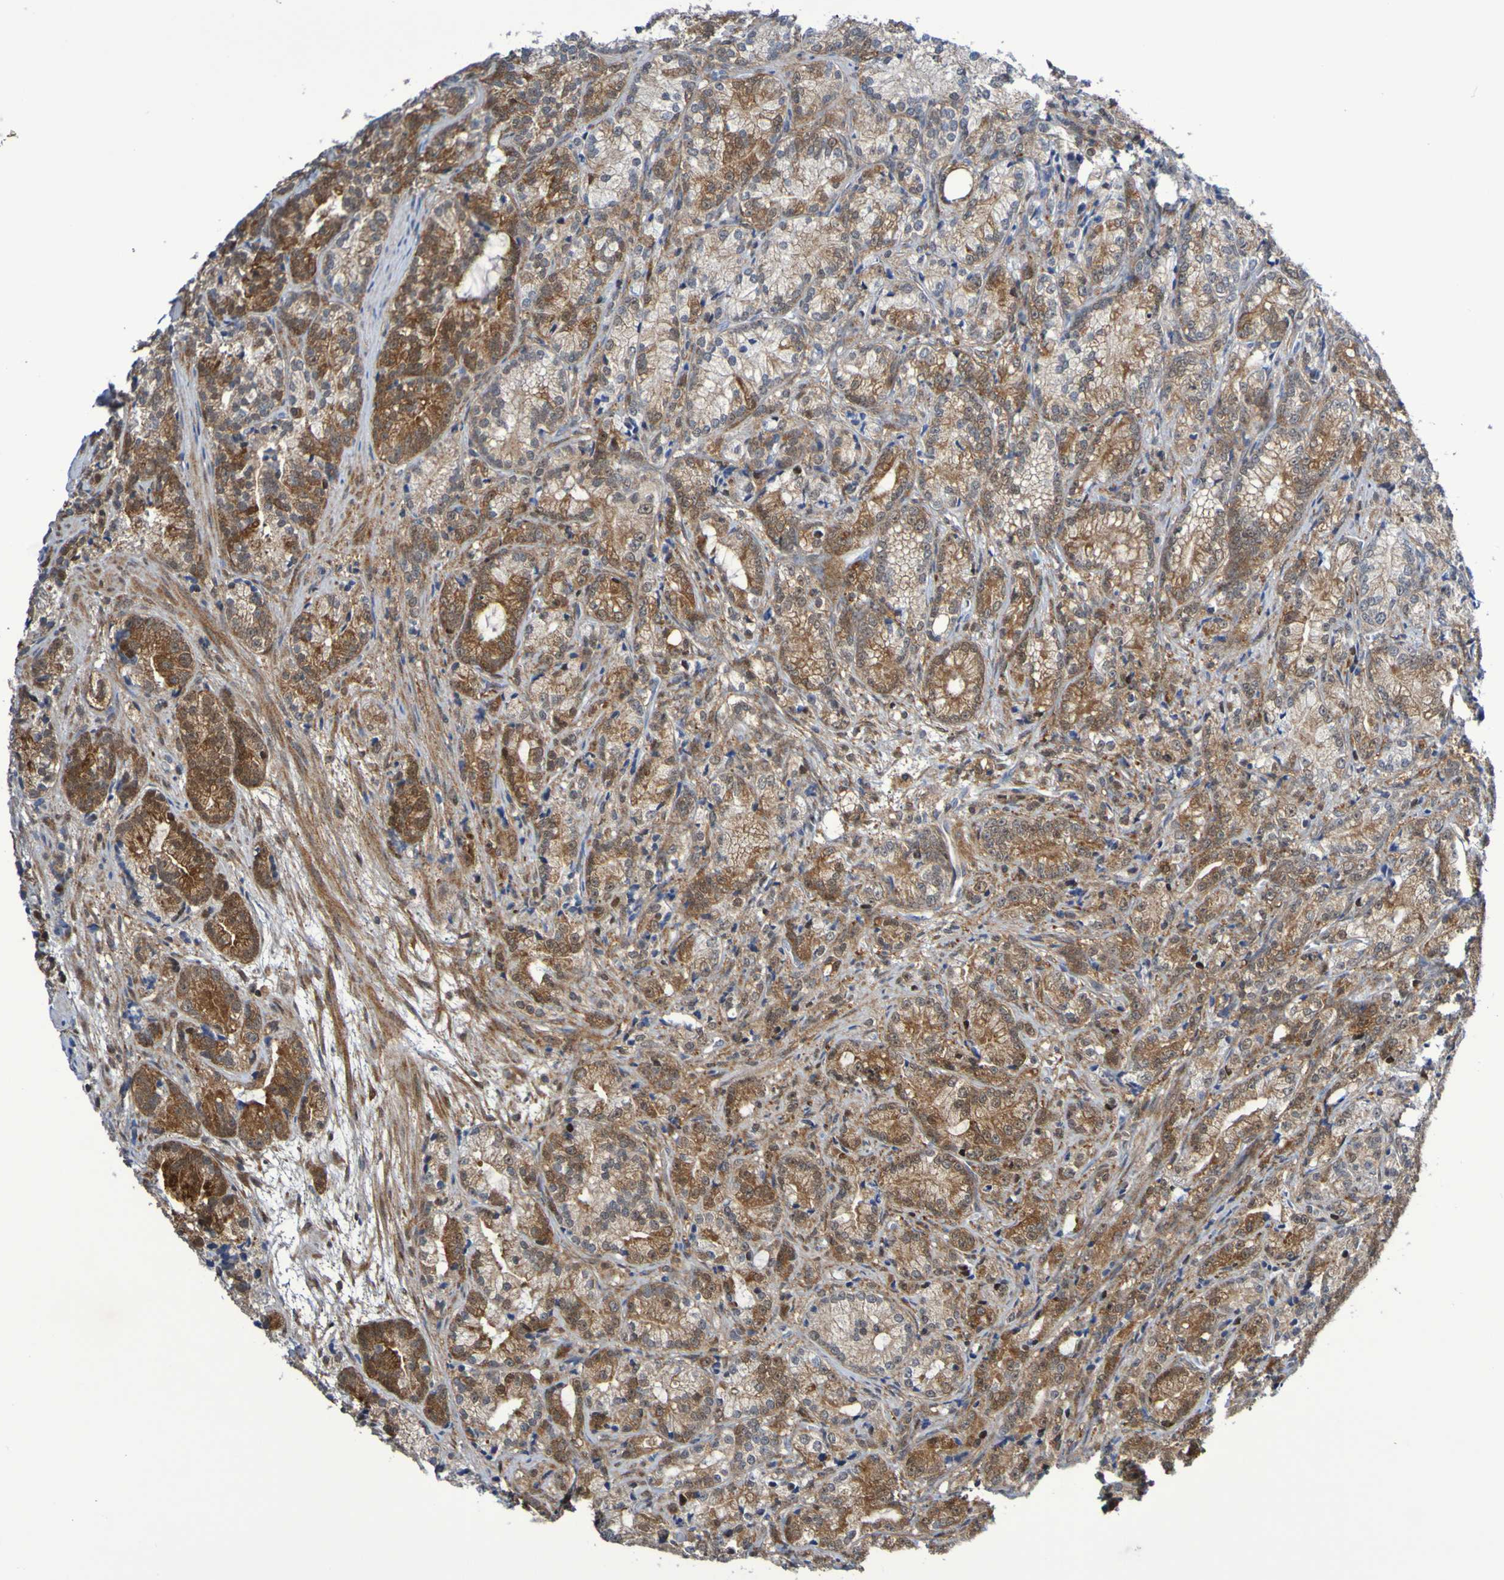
{"staining": {"intensity": "strong", "quantity": ">75%", "location": "cytoplasmic/membranous"}, "tissue": "prostate cancer", "cell_type": "Tumor cells", "image_type": "cancer", "snomed": [{"axis": "morphology", "description": "Adenocarcinoma, Low grade"}, {"axis": "topography", "description": "Prostate"}], "caption": "High-power microscopy captured an immunohistochemistry (IHC) histopathology image of prostate cancer (low-grade adenocarcinoma), revealing strong cytoplasmic/membranous expression in approximately >75% of tumor cells.", "gene": "ATIC", "patient": {"sex": "male", "age": 89}}